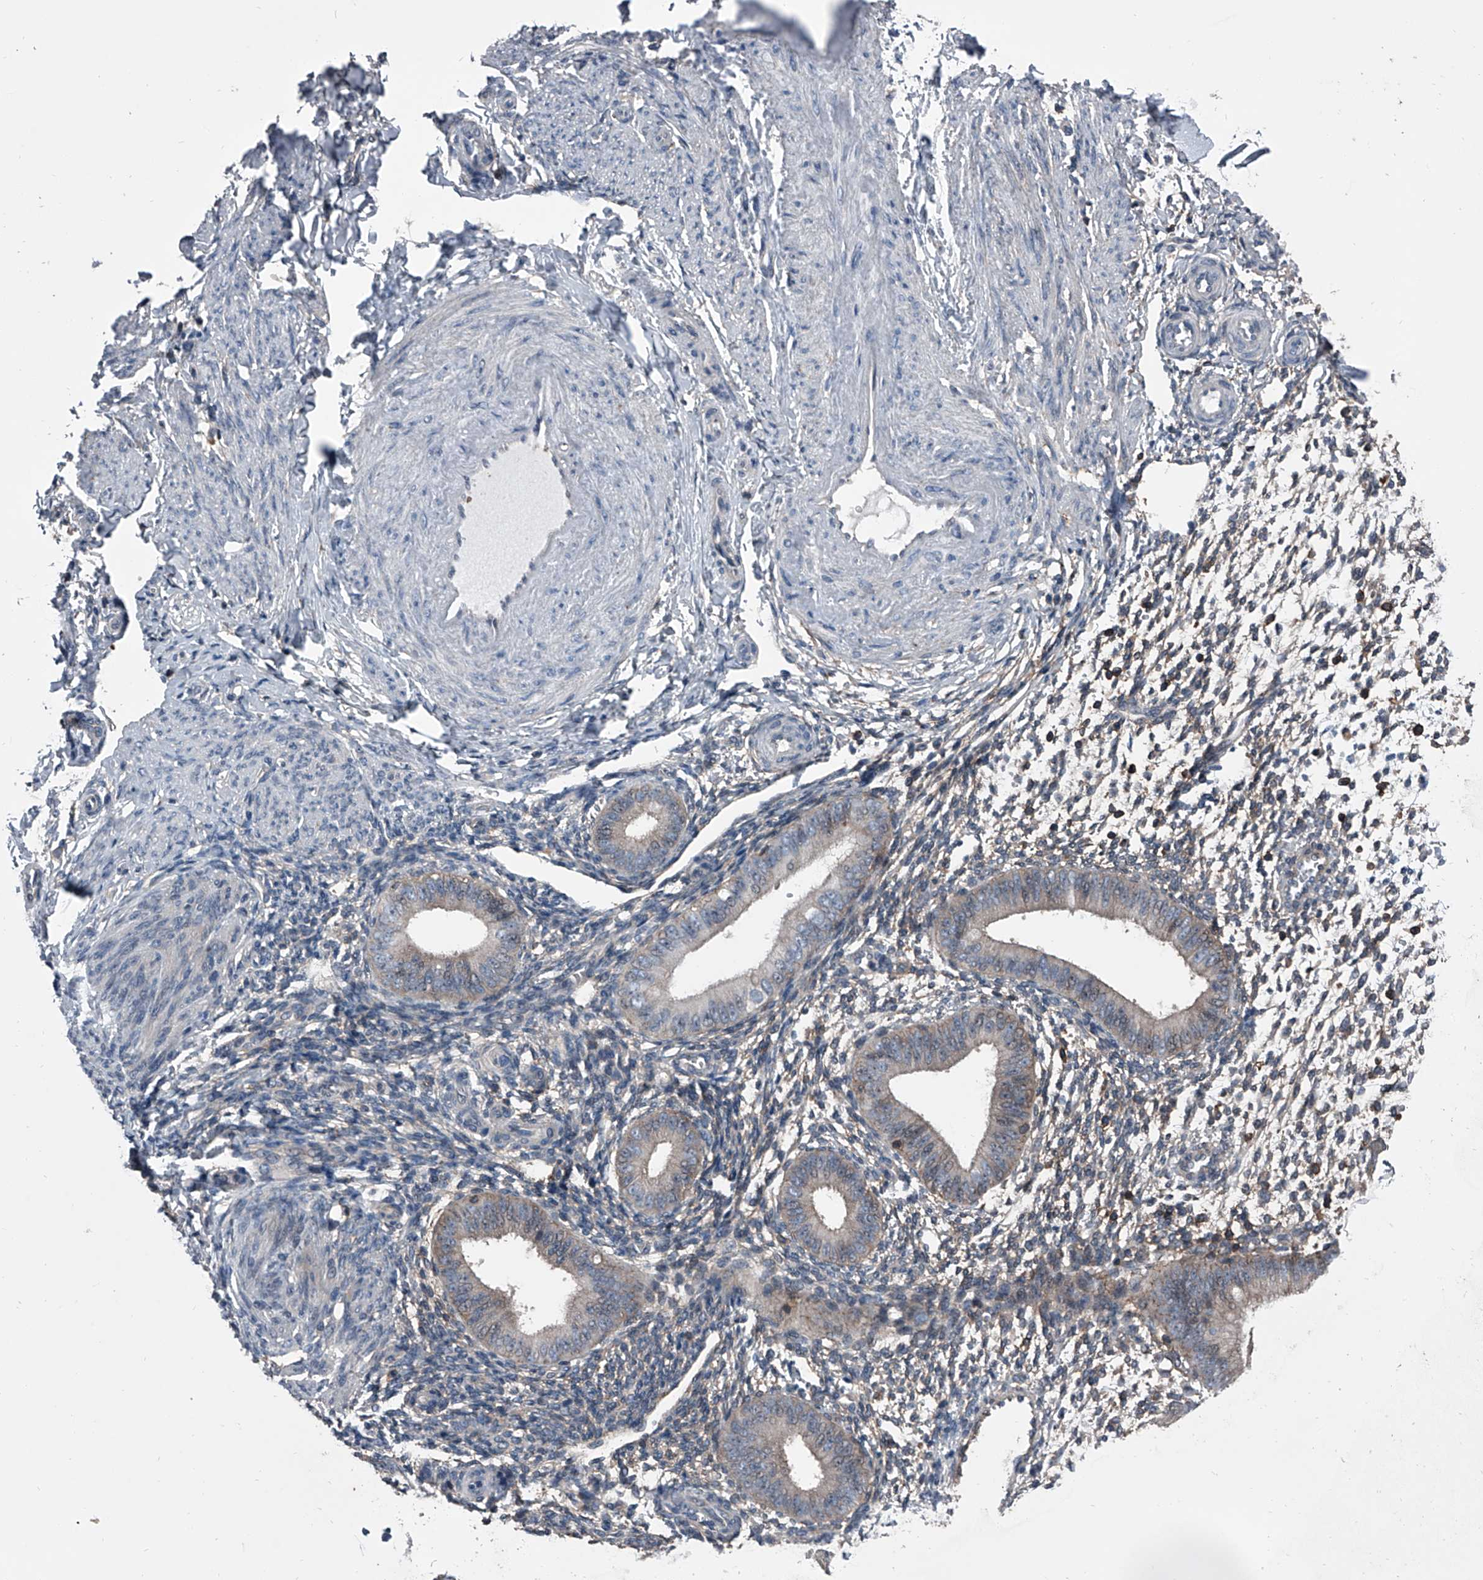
{"staining": {"intensity": "negative", "quantity": "none", "location": "none"}, "tissue": "endometrium", "cell_type": "Cells in endometrial stroma", "image_type": "normal", "snomed": [{"axis": "morphology", "description": "Normal tissue, NOS"}, {"axis": "topography", "description": "Uterus"}, {"axis": "topography", "description": "Endometrium"}], "caption": "Endometrium stained for a protein using immunohistochemistry shows no positivity cells in endometrial stroma.", "gene": "PIP5K1A", "patient": {"sex": "female", "age": 48}}